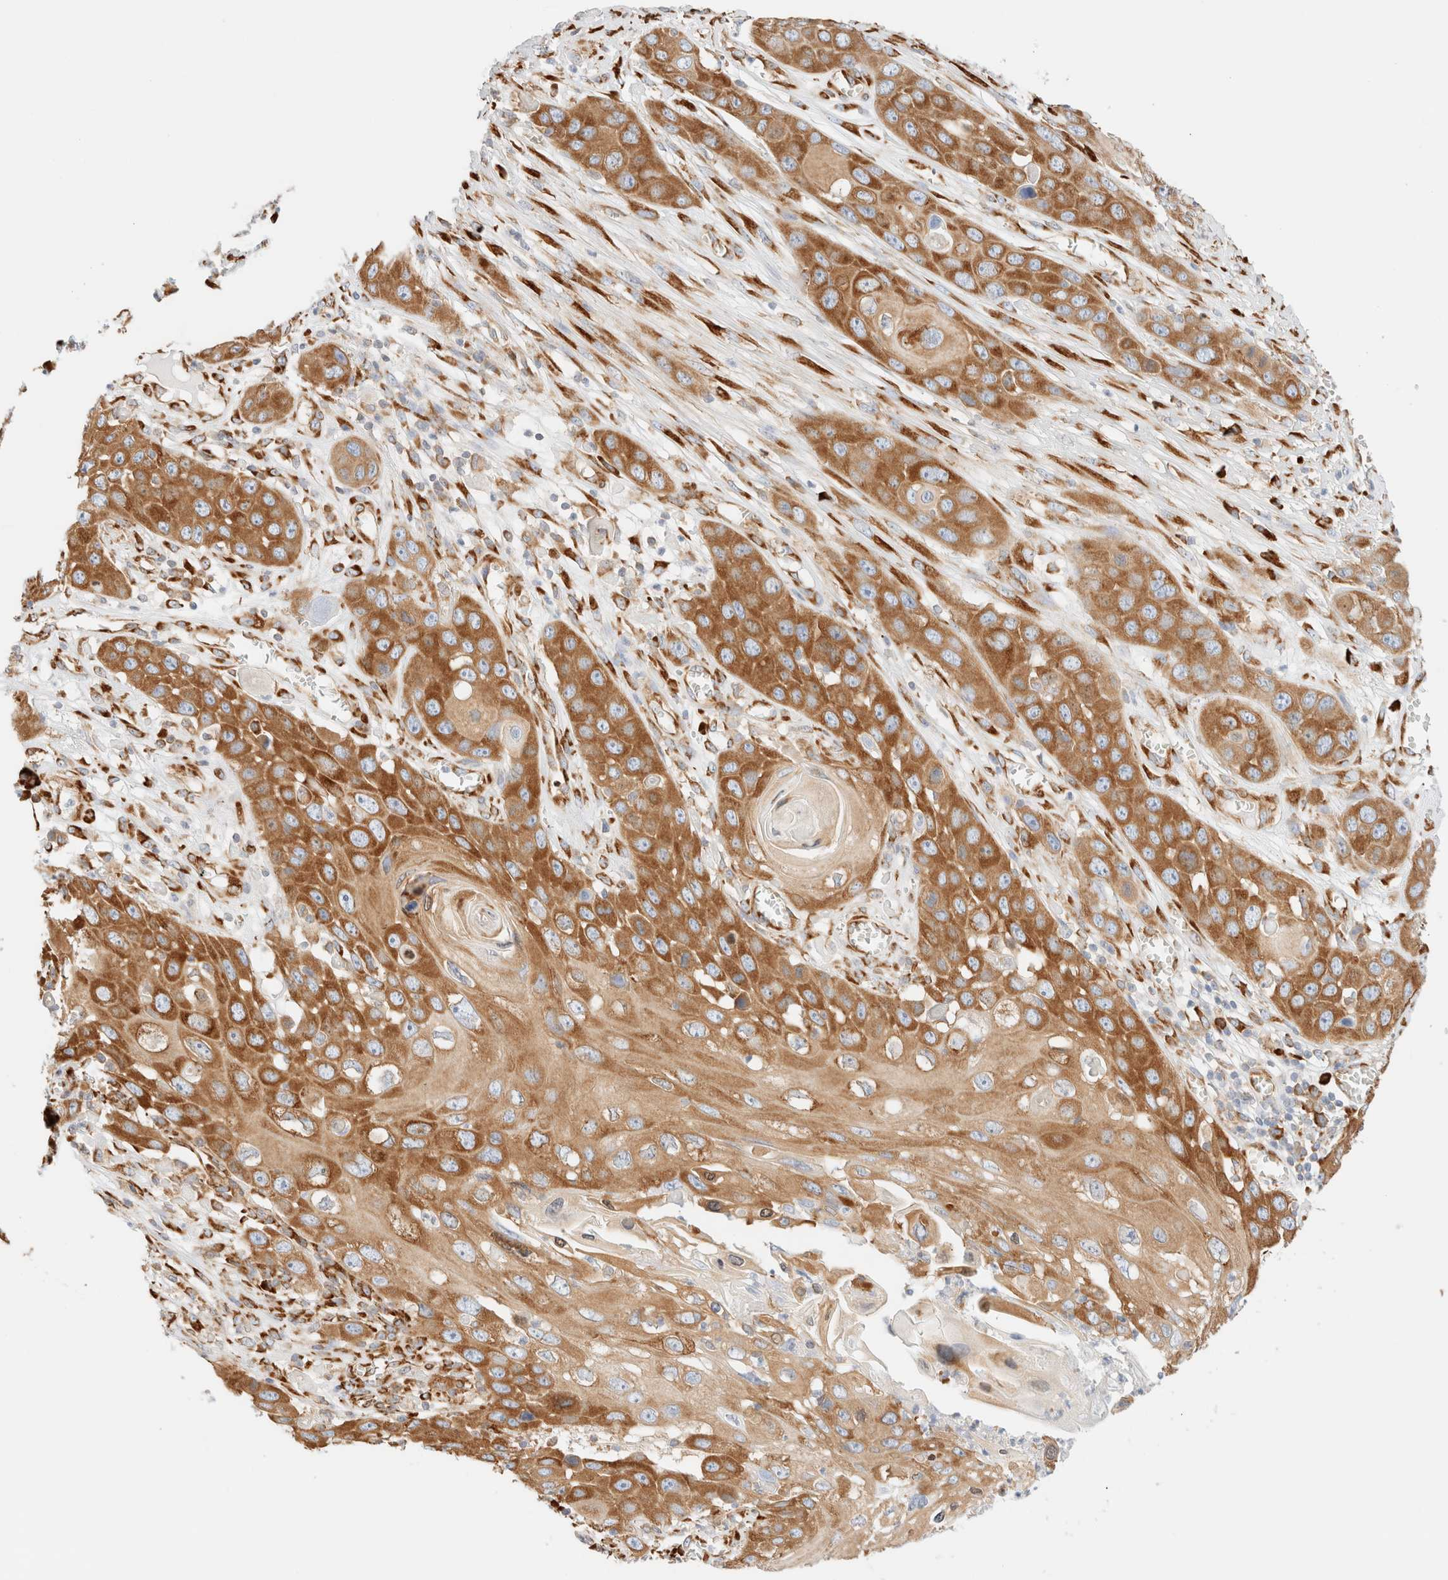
{"staining": {"intensity": "strong", "quantity": ">75%", "location": "cytoplasmic/membranous"}, "tissue": "skin cancer", "cell_type": "Tumor cells", "image_type": "cancer", "snomed": [{"axis": "morphology", "description": "Squamous cell carcinoma, NOS"}, {"axis": "topography", "description": "Skin"}], "caption": "Squamous cell carcinoma (skin) was stained to show a protein in brown. There is high levels of strong cytoplasmic/membranous expression in approximately >75% of tumor cells.", "gene": "ZC2HC1A", "patient": {"sex": "male", "age": 55}}